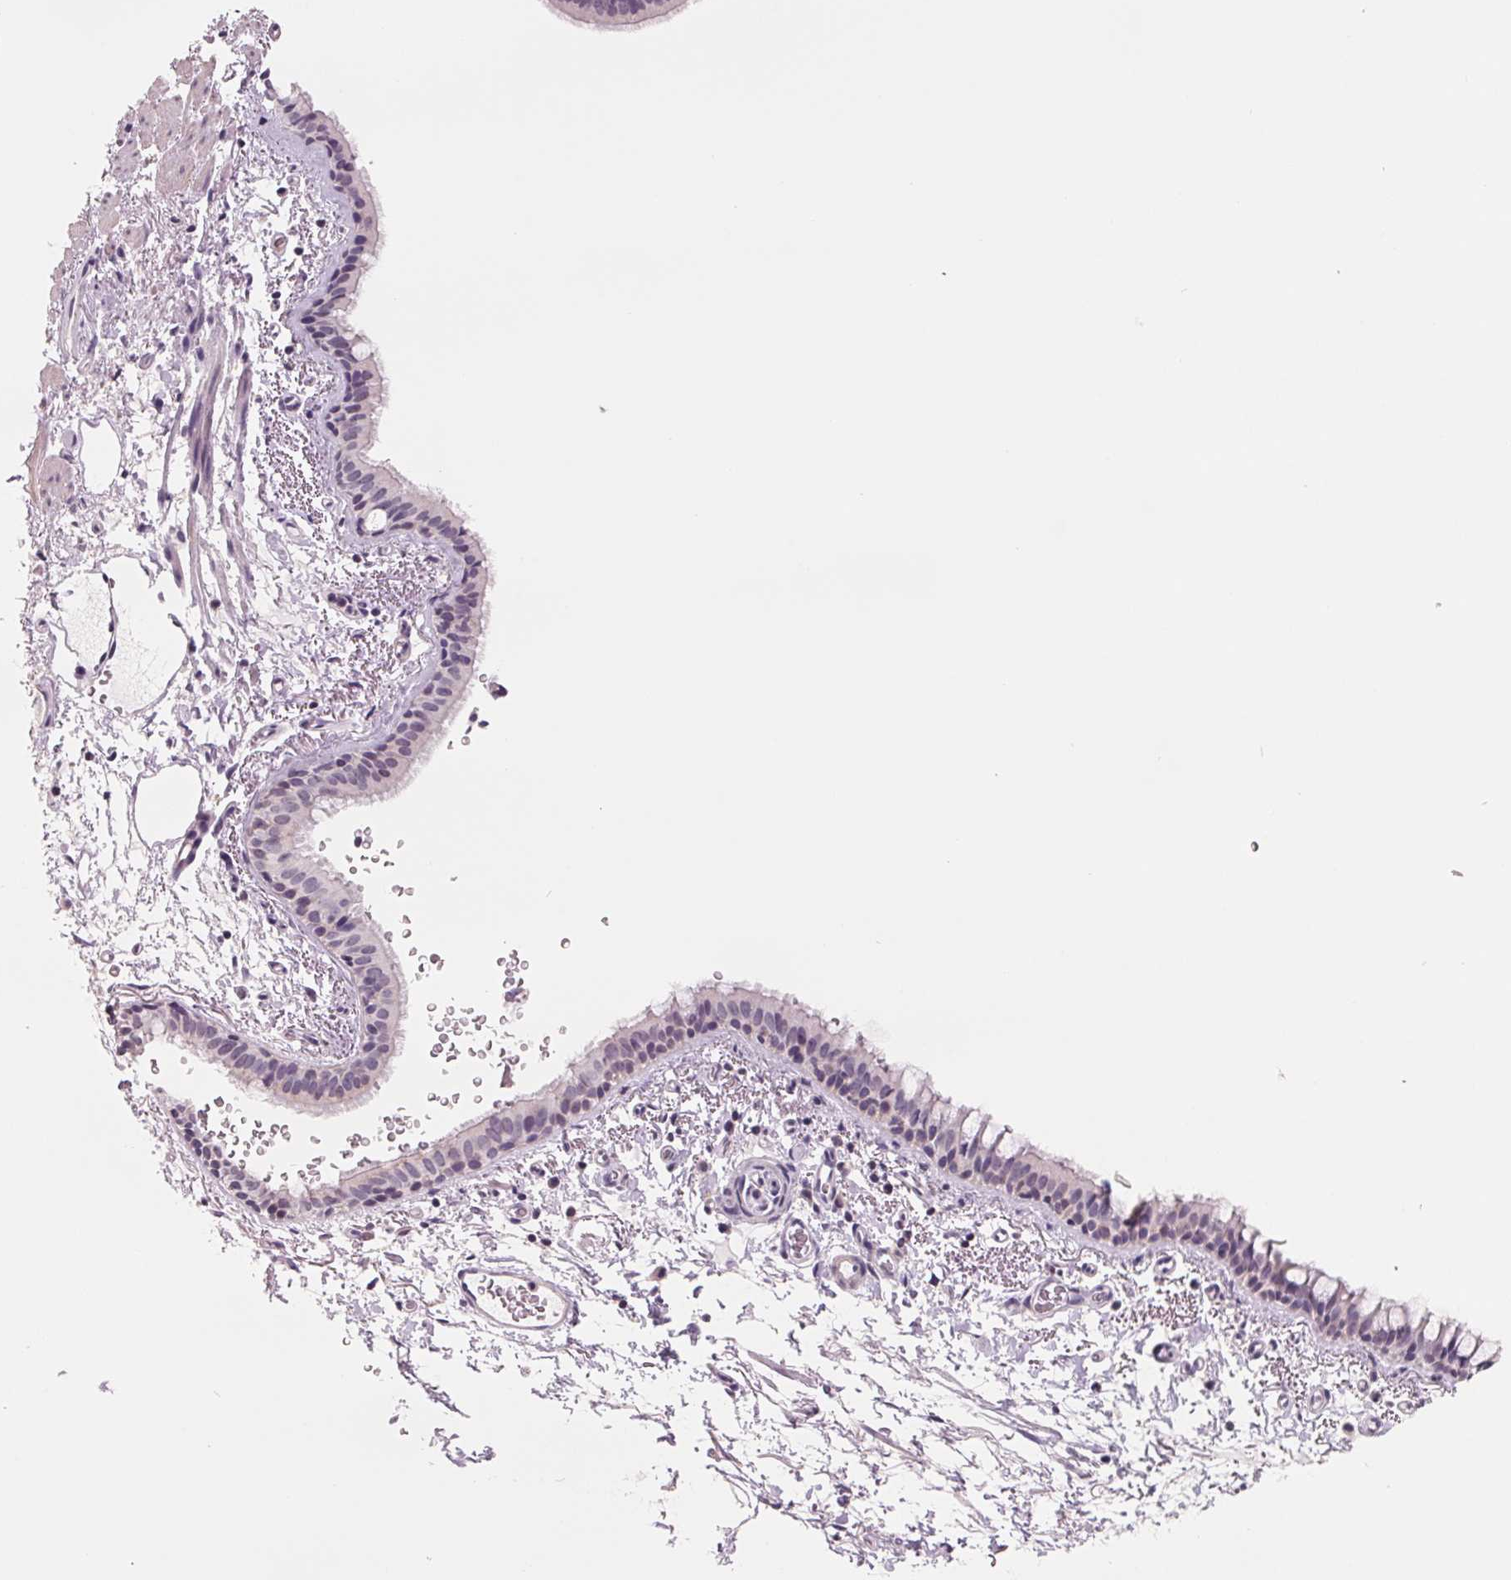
{"staining": {"intensity": "negative", "quantity": "none", "location": "none"}, "tissue": "bronchus", "cell_type": "Respiratory epithelial cells", "image_type": "normal", "snomed": [{"axis": "morphology", "description": "Normal tissue, NOS"}, {"axis": "topography", "description": "Bronchus"}], "caption": "Human bronchus stained for a protein using immunohistochemistry exhibits no staining in respiratory epithelial cells.", "gene": "FTCD", "patient": {"sex": "female", "age": 61}}